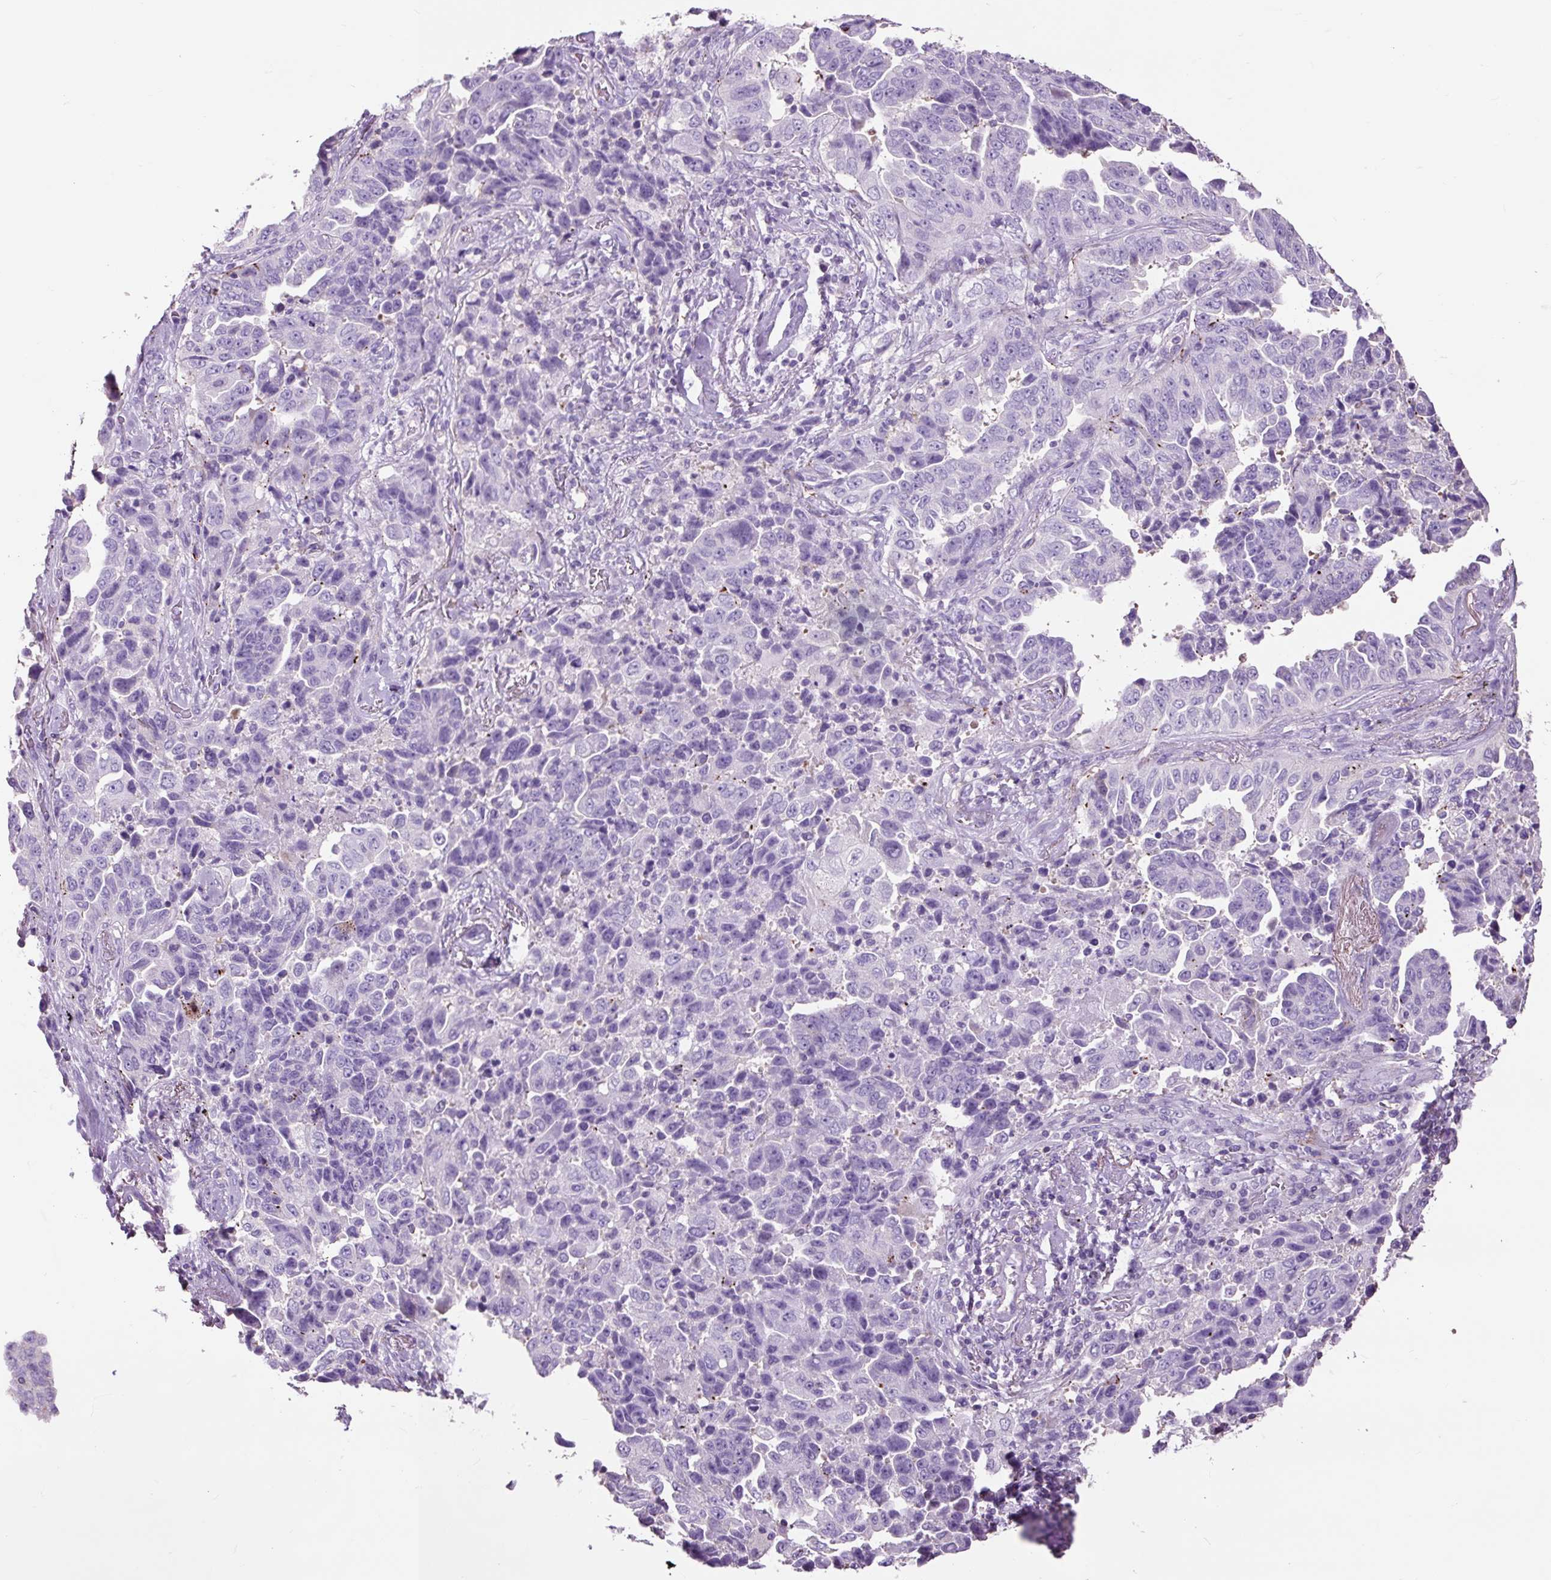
{"staining": {"intensity": "negative", "quantity": "none", "location": "none"}, "tissue": "lung cancer", "cell_type": "Tumor cells", "image_type": "cancer", "snomed": [{"axis": "morphology", "description": "Adenocarcinoma, NOS"}, {"axis": "topography", "description": "Lung"}], "caption": "Tumor cells show no significant expression in adenocarcinoma (lung).", "gene": "OR10A7", "patient": {"sex": "female", "age": 51}}